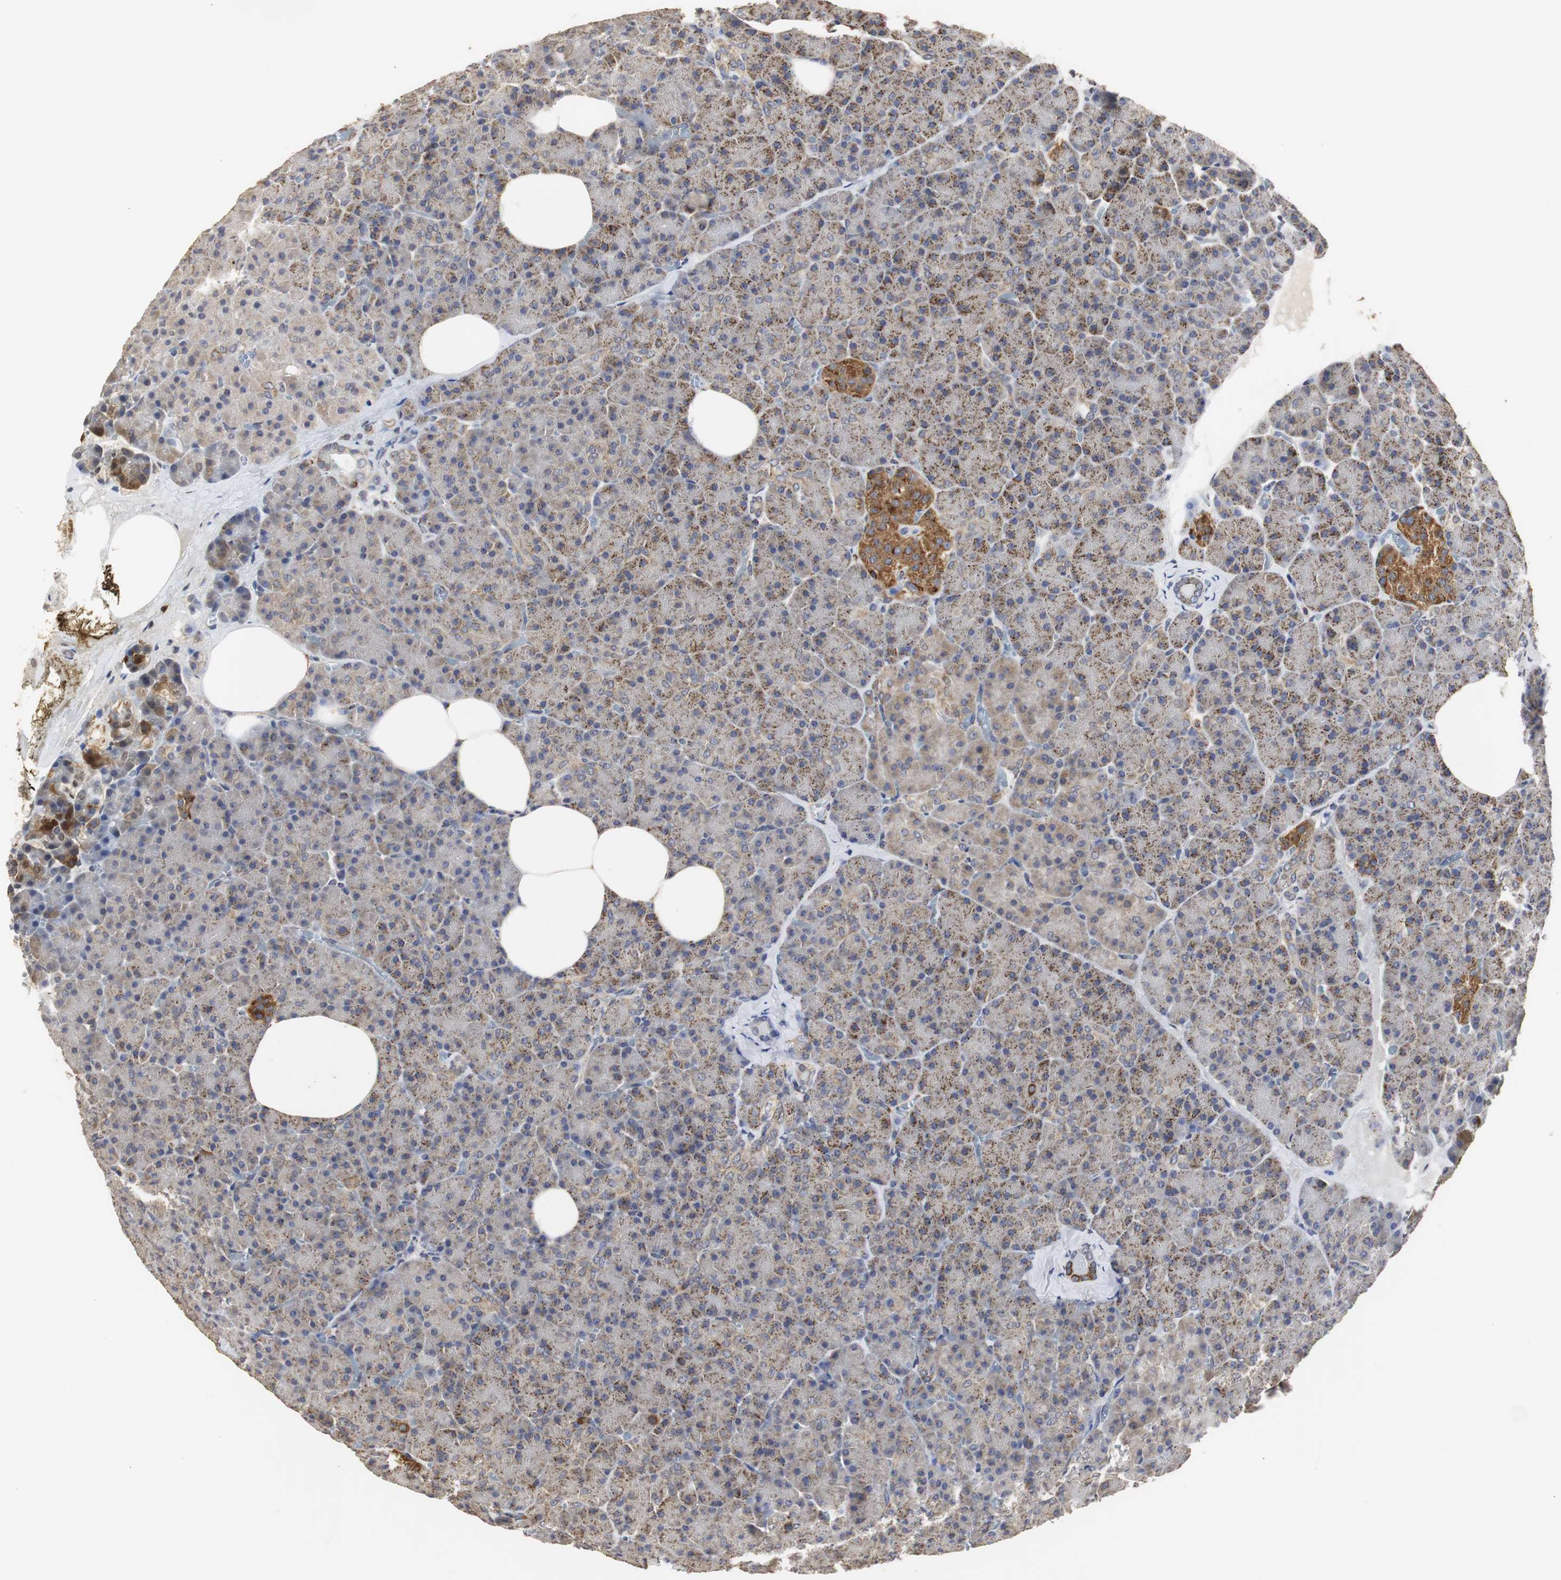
{"staining": {"intensity": "moderate", "quantity": ">75%", "location": "cytoplasmic/membranous"}, "tissue": "pancreas", "cell_type": "Exocrine glandular cells", "image_type": "normal", "snomed": [{"axis": "morphology", "description": "Normal tissue, NOS"}, {"axis": "topography", "description": "Pancreas"}], "caption": "Protein analysis of unremarkable pancreas demonstrates moderate cytoplasmic/membranous expression in approximately >75% of exocrine glandular cells.", "gene": "HSD17B10", "patient": {"sex": "female", "age": 35}}